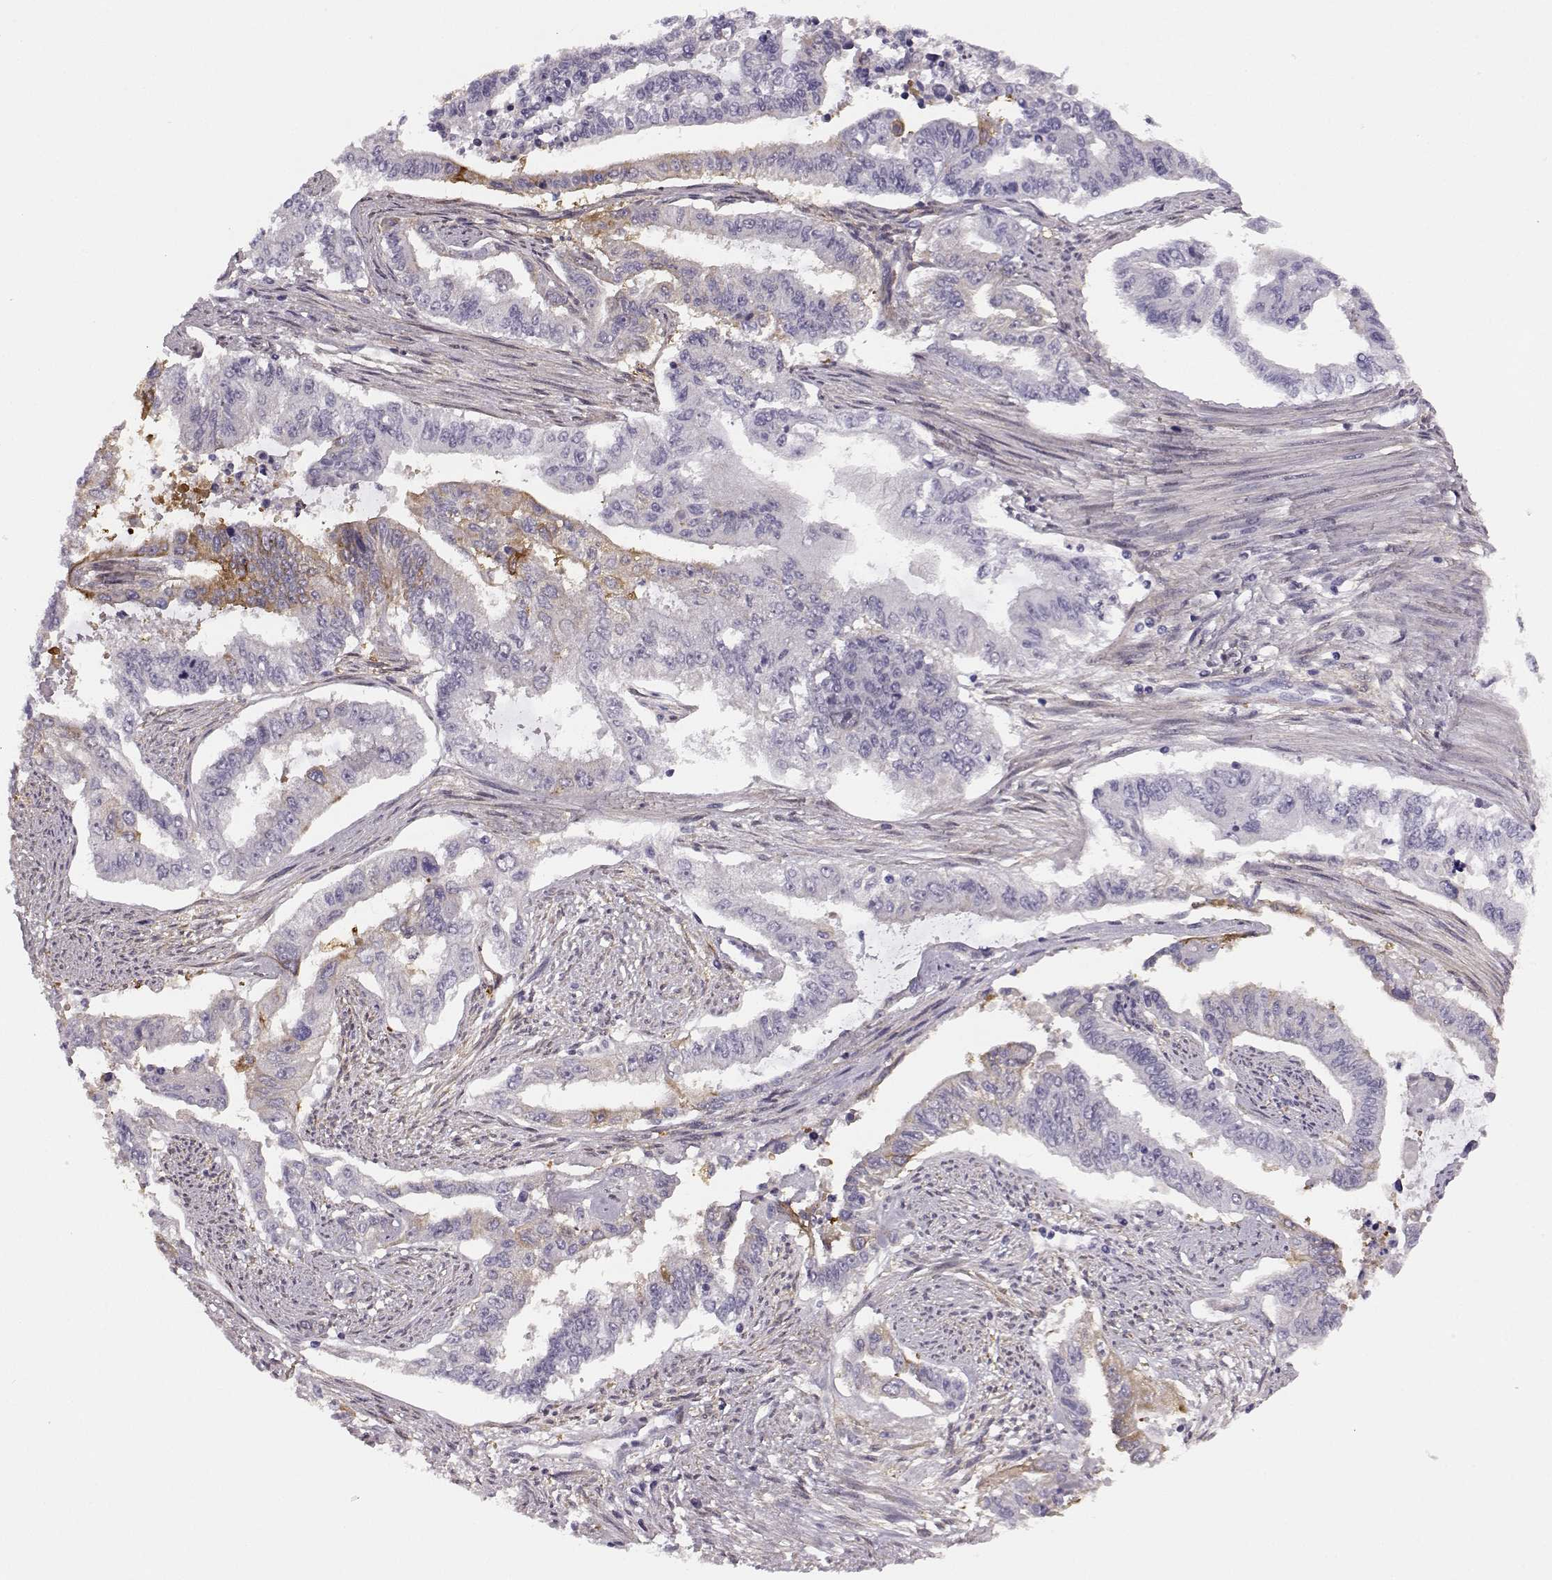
{"staining": {"intensity": "negative", "quantity": "none", "location": "none"}, "tissue": "endometrial cancer", "cell_type": "Tumor cells", "image_type": "cancer", "snomed": [{"axis": "morphology", "description": "Adenocarcinoma, NOS"}, {"axis": "topography", "description": "Uterus"}], "caption": "Immunohistochemical staining of endometrial cancer (adenocarcinoma) shows no significant staining in tumor cells. (DAB immunohistochemistry (IHC), high magnification).", "gene": "TRIM69", "patient": {"sex": "female", "age": 59}}